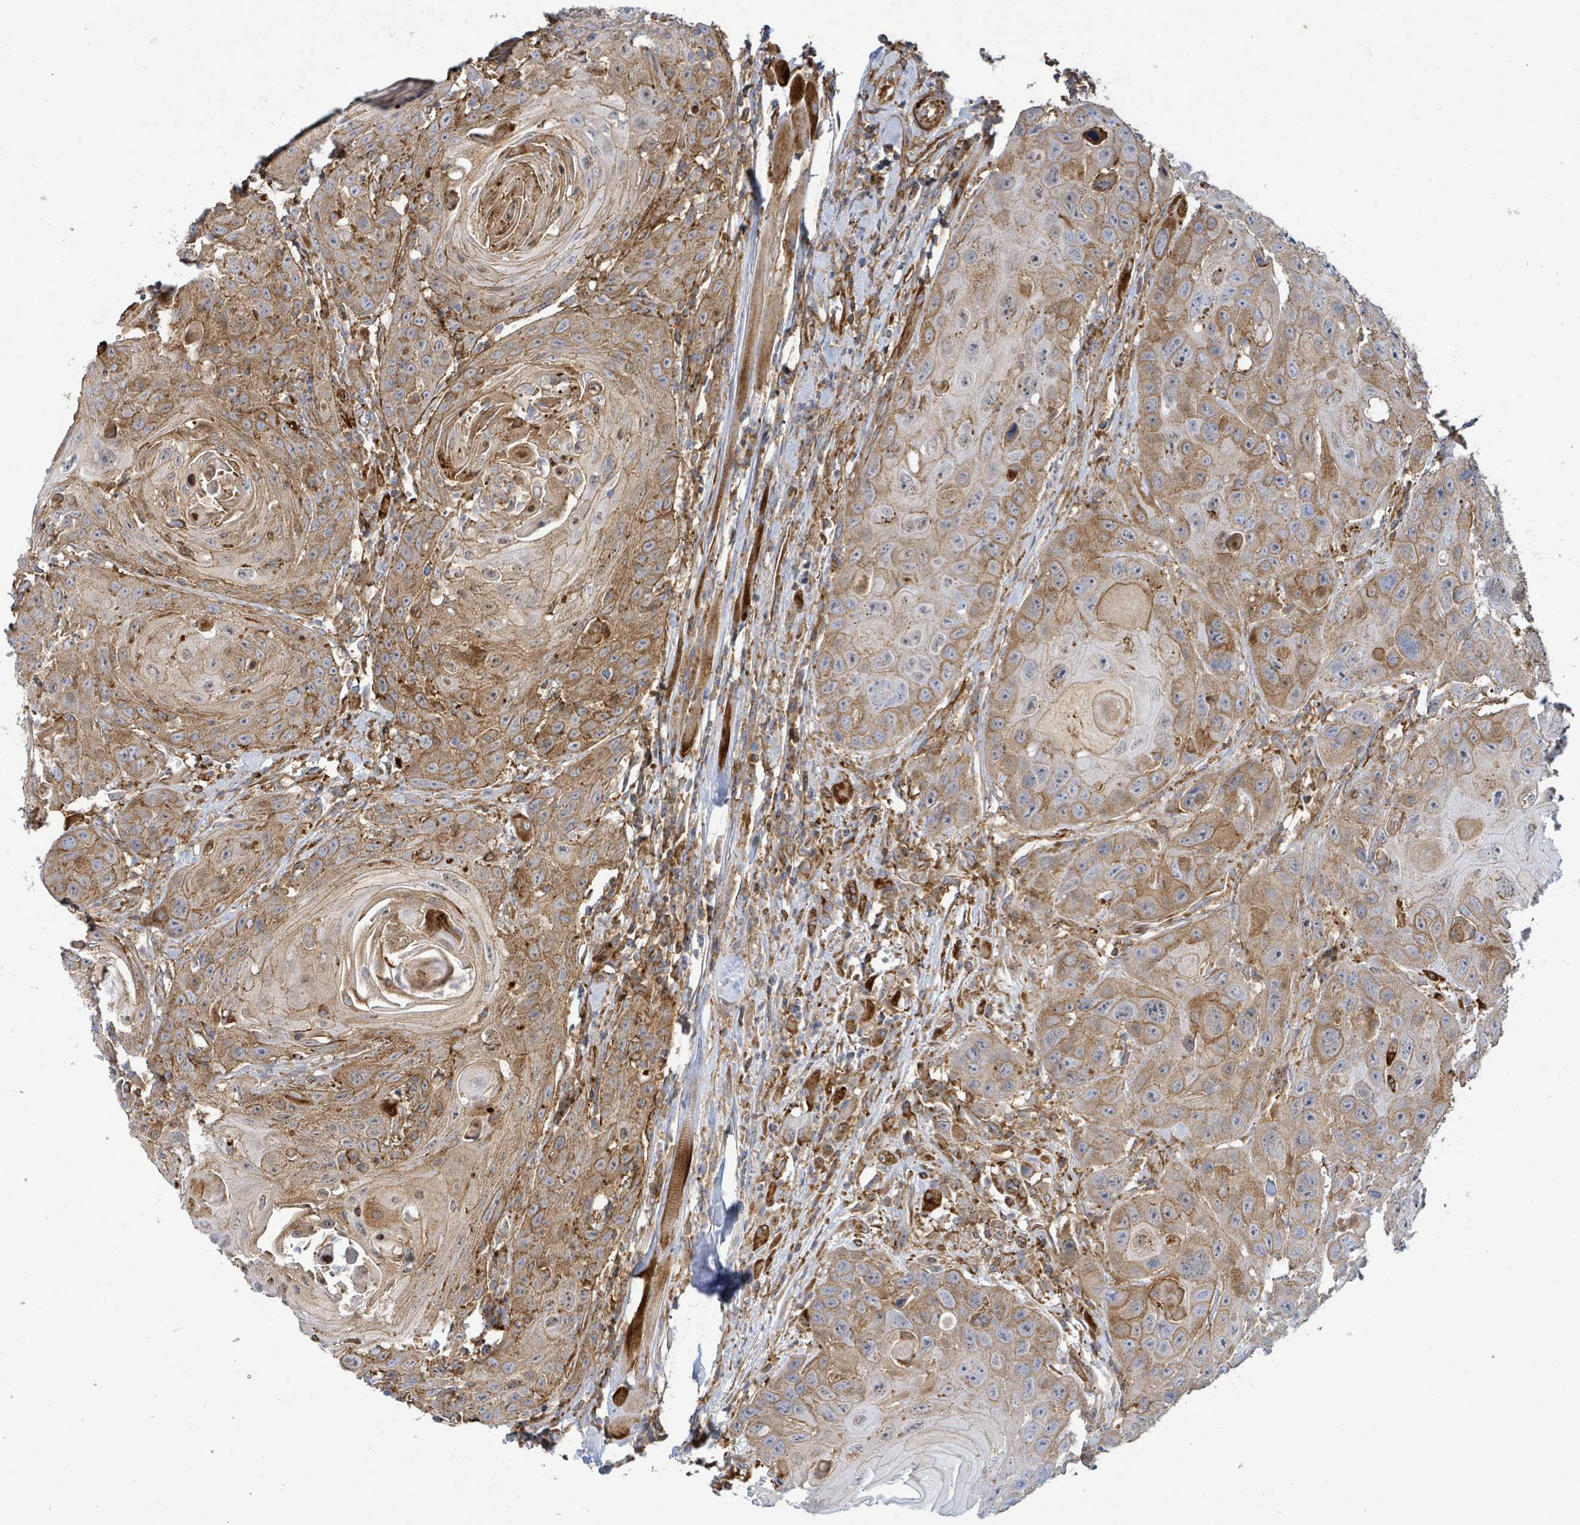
{"staining": {"intensity": "moderate", "quantity": "25%-75%", "location": "cytoplasmic/membranous"}, "tissue": "head and neck cancer", "cell_type": "Tumor cells", "image_type": "cancer", "snomed": [{"axis": "morphology", "description": "Squamous cell carcinoma, NOS"}, {"axis": "topography", "description": "Head-Neck"}], "caption": "A histopathology image showing moderate cytoplasmic/membranous positivity in approximately 25%-75% of tumor cells in head and neck squamous cell carcinoma, as visualized by brown immunohistochemical staining.", "gene": "EGFL7", "patient": {"sex": "female", "age": 59}}